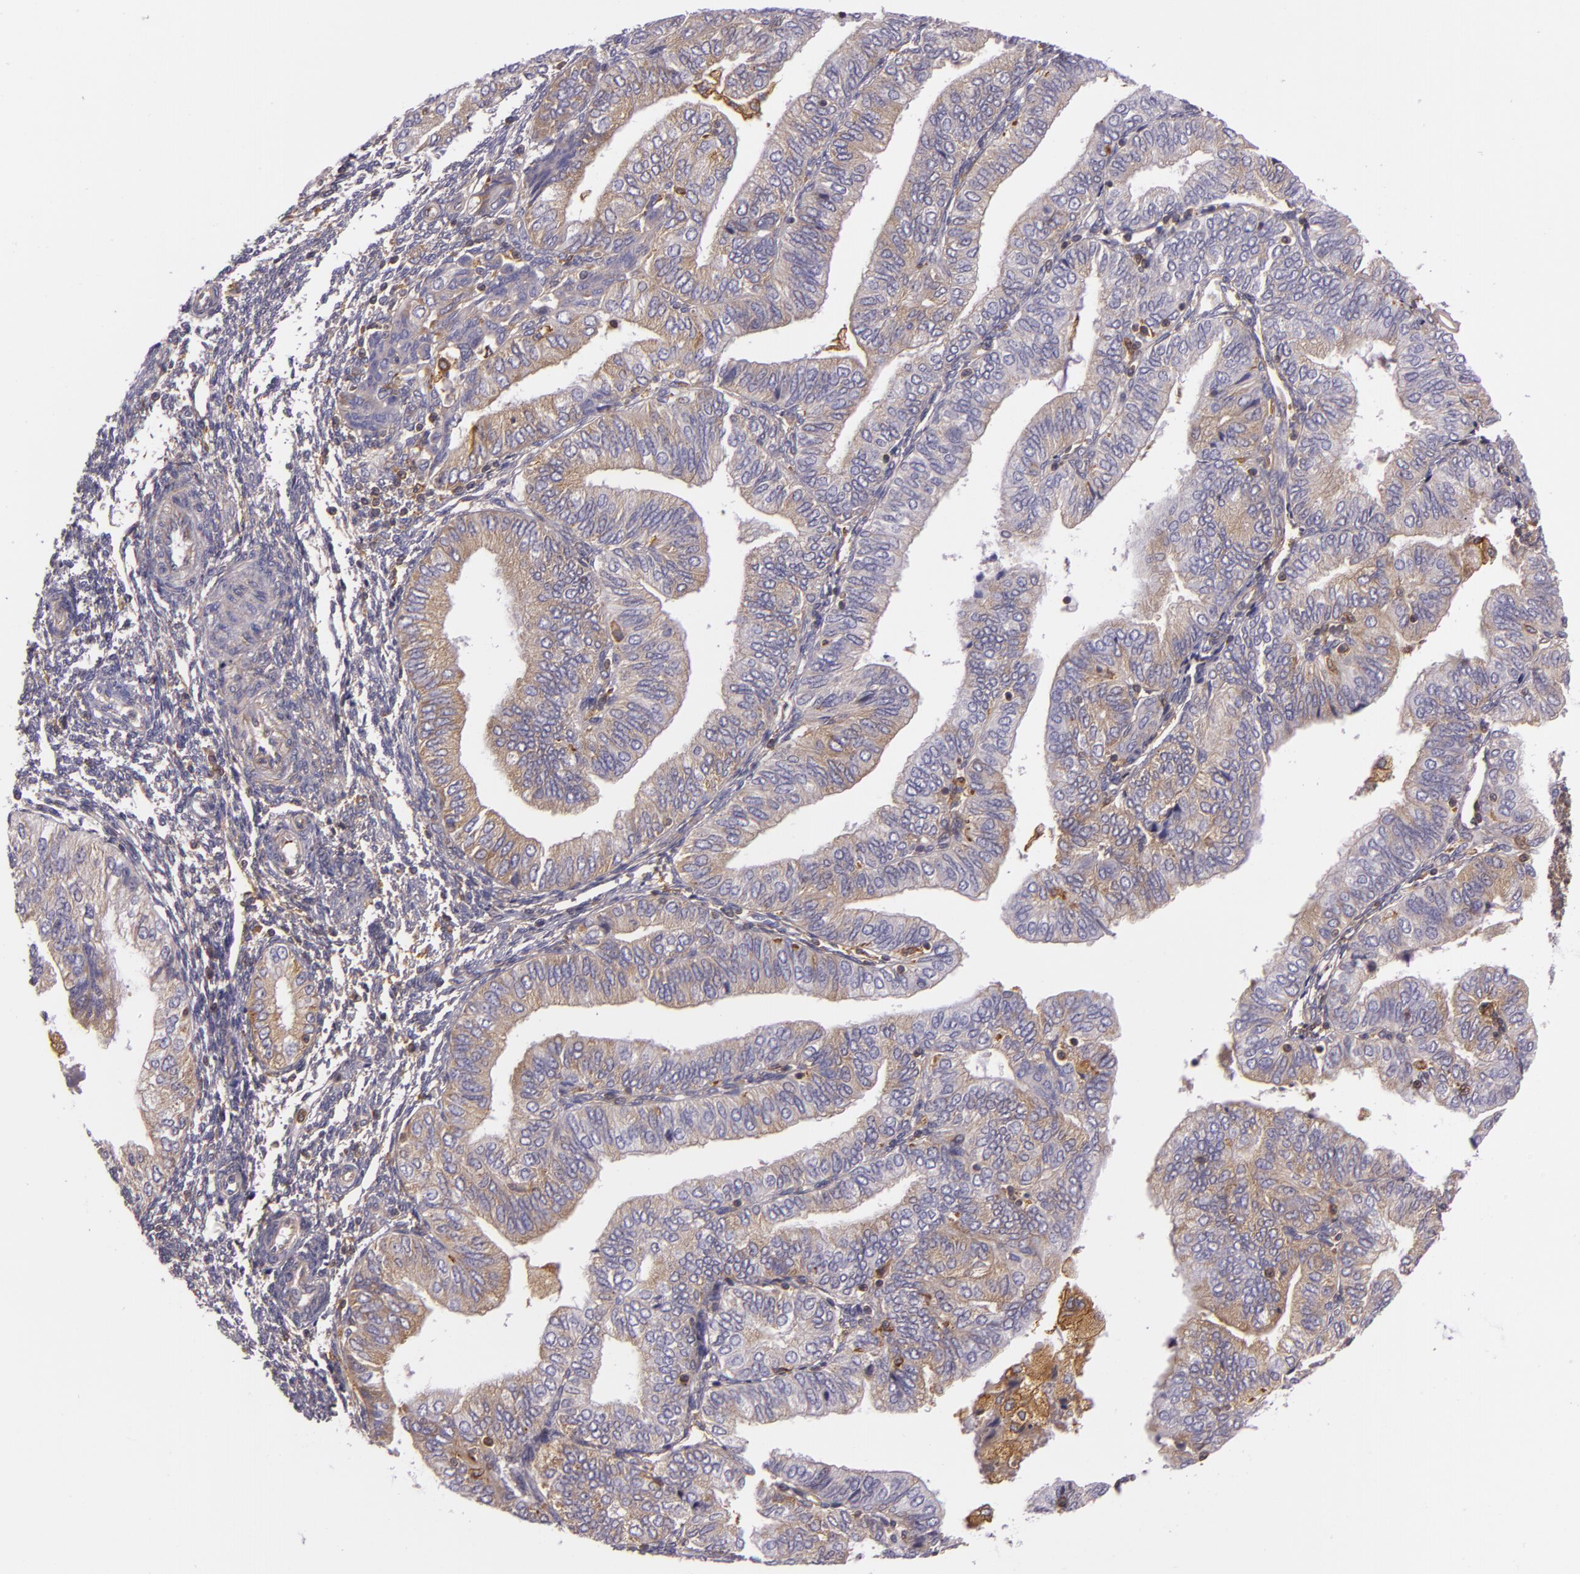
{"staining": {"intensity": "weak", "quantity": "25%-75%", "location": "cytoplasmic/membranous"}, "tissue": "endometrial cancer", "cell_type": "Tumor cells", "image_type": "cancer", "snomed": [{"axis": "morphology", "description": "Adenocarcinoma, NOS"}, {"axis": "topography", "description": "Endometrium"}], "caption": "Adenocarcinoma (endometrial) stained with a brown dye demonstrates weak cytoplasmic/membranous positive staining in about 25%-75% of tumor cells.", "gene": "TLN1", "patient": {"sex": "female", "age": 51}}